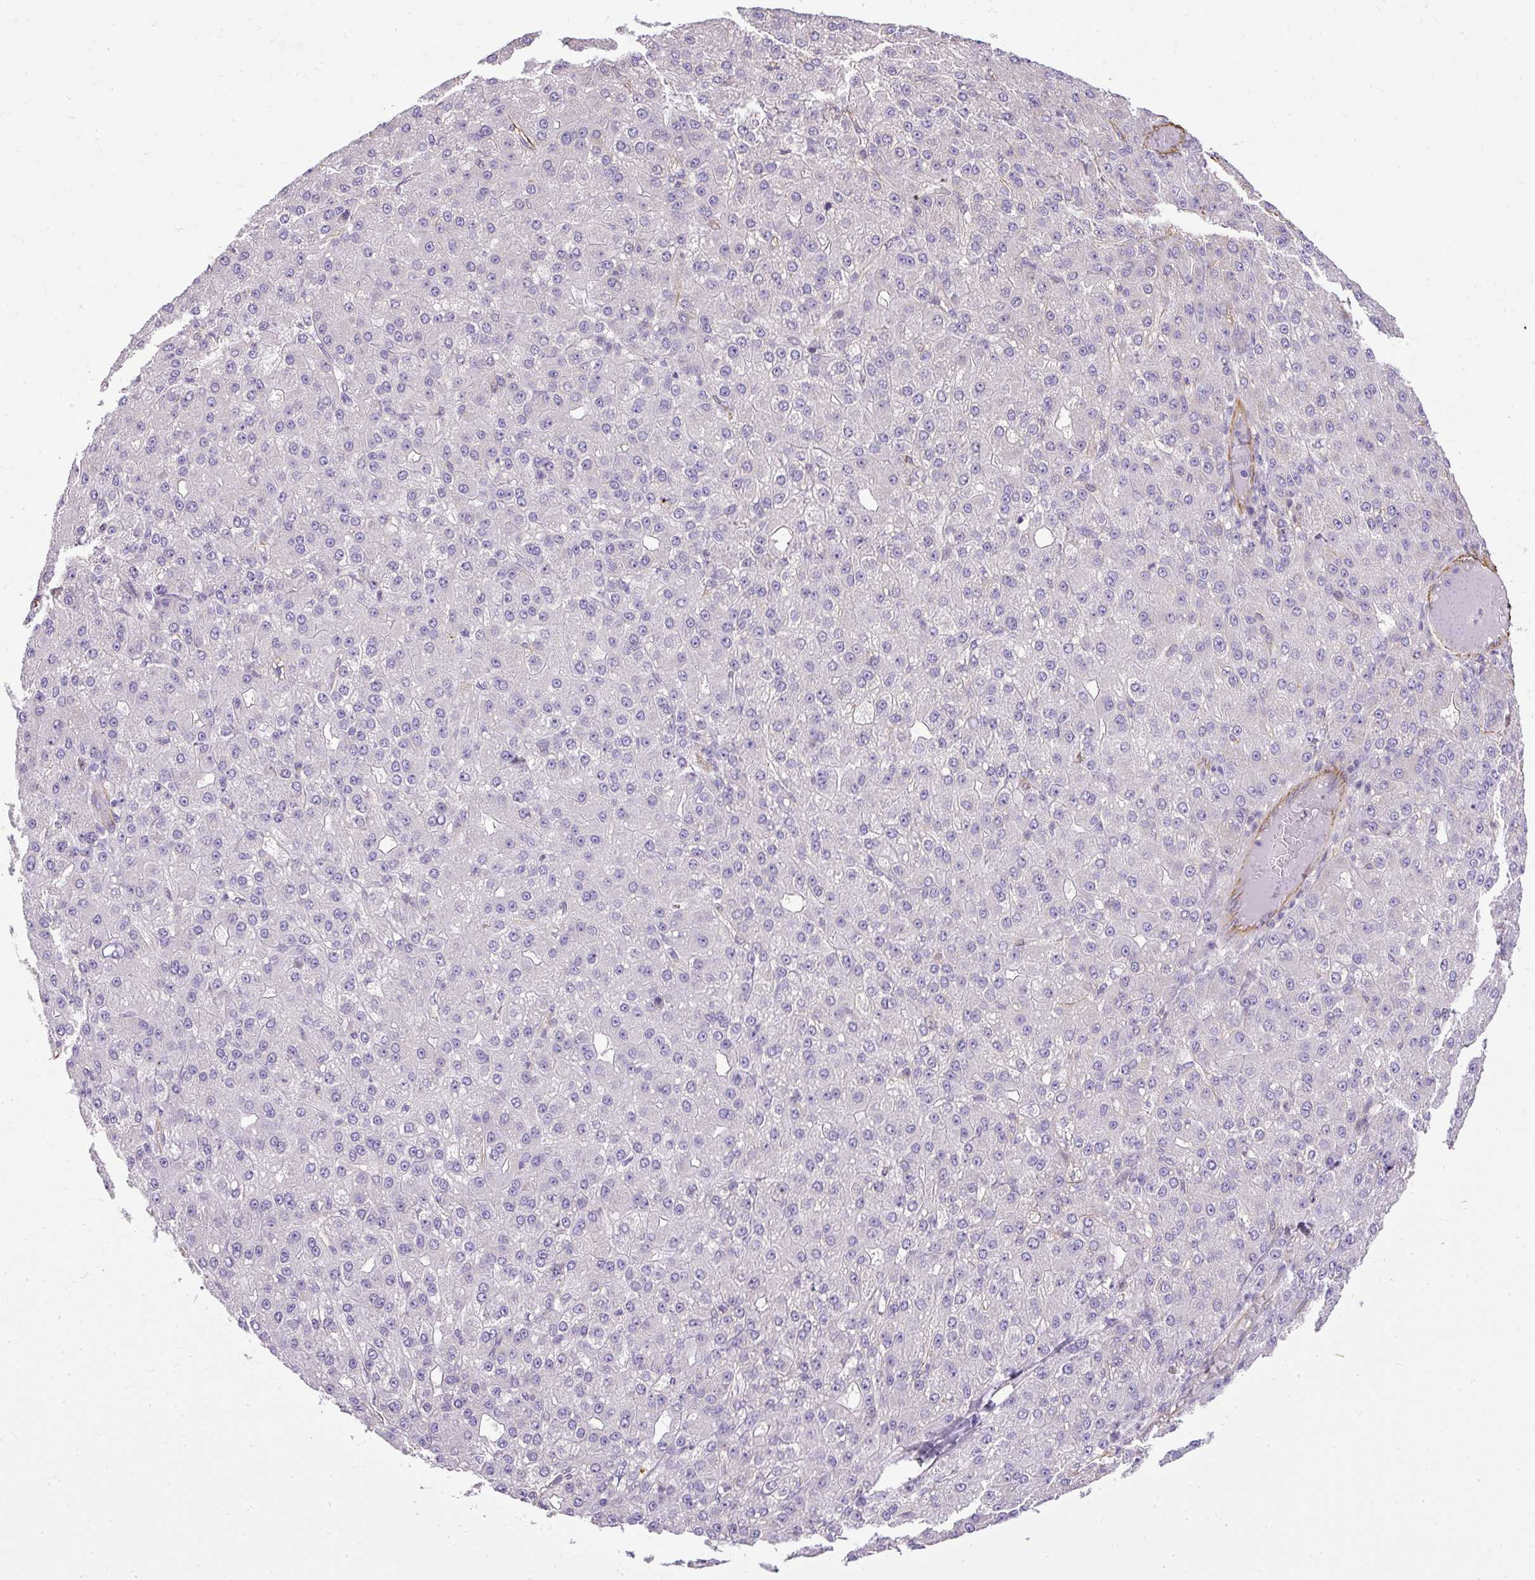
{"staining": {"intensity": "negative", "quantity": "none", "location": "none"}, "tissue": "liver cancer", "cell_type": "Tumor cells", "image_type": "cancer", "snomed": [{"axis": "morphology", "description": "Carcinoma, Hepatocellular, NOS"}, {"axis": "topography", "description": "Liver"}], "caption": "Liver cancer was stained to show a protein in brown. There is no significant expression in tumor cells.", "gene": "PLS1", "patient": {"sex": "male", "age": 67}}